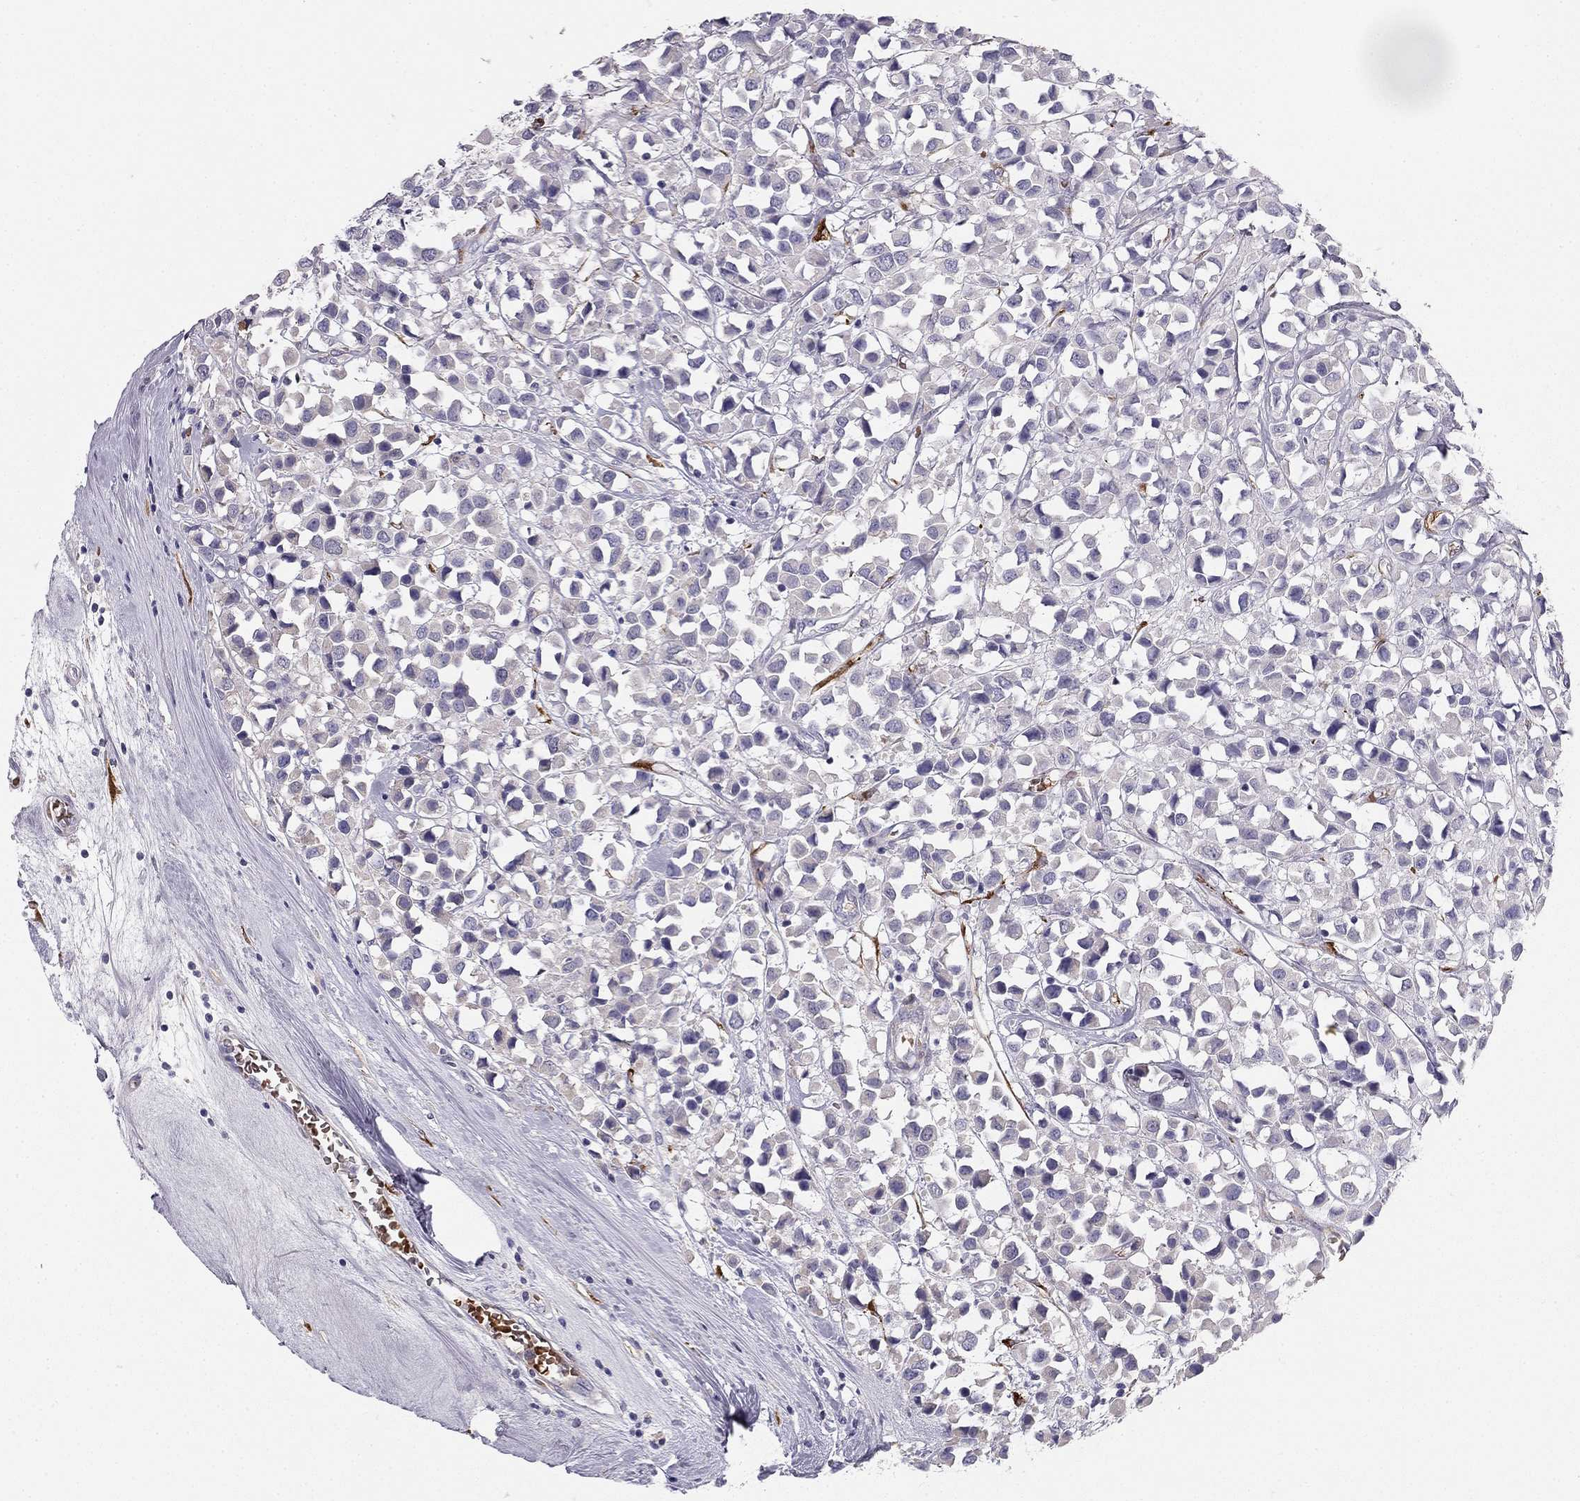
{"staining": {"intensity": "negative", "quantity": "none", "location": "none"}, "tissue": "breast cancer", "cell_type": "Tumor cells", "image_type": "cancer", "snomed": [{"axis": "morphology", "description": "Duct carcinoma"}, {"axis": "topography", "description": "Breast"}], "caption": "High magnification brightfield microscopy of breast cancer (intraductal carcinoma) stained with DAB (brown) and counterstained with hematoxylin (blue): tumor cells show no significant staining. (DAB (3,3'-diaminobenzidine) IHC with hematoxylin counter stain).", "gene": "RHD", "patient": {"sex": "female", "age": 61}}